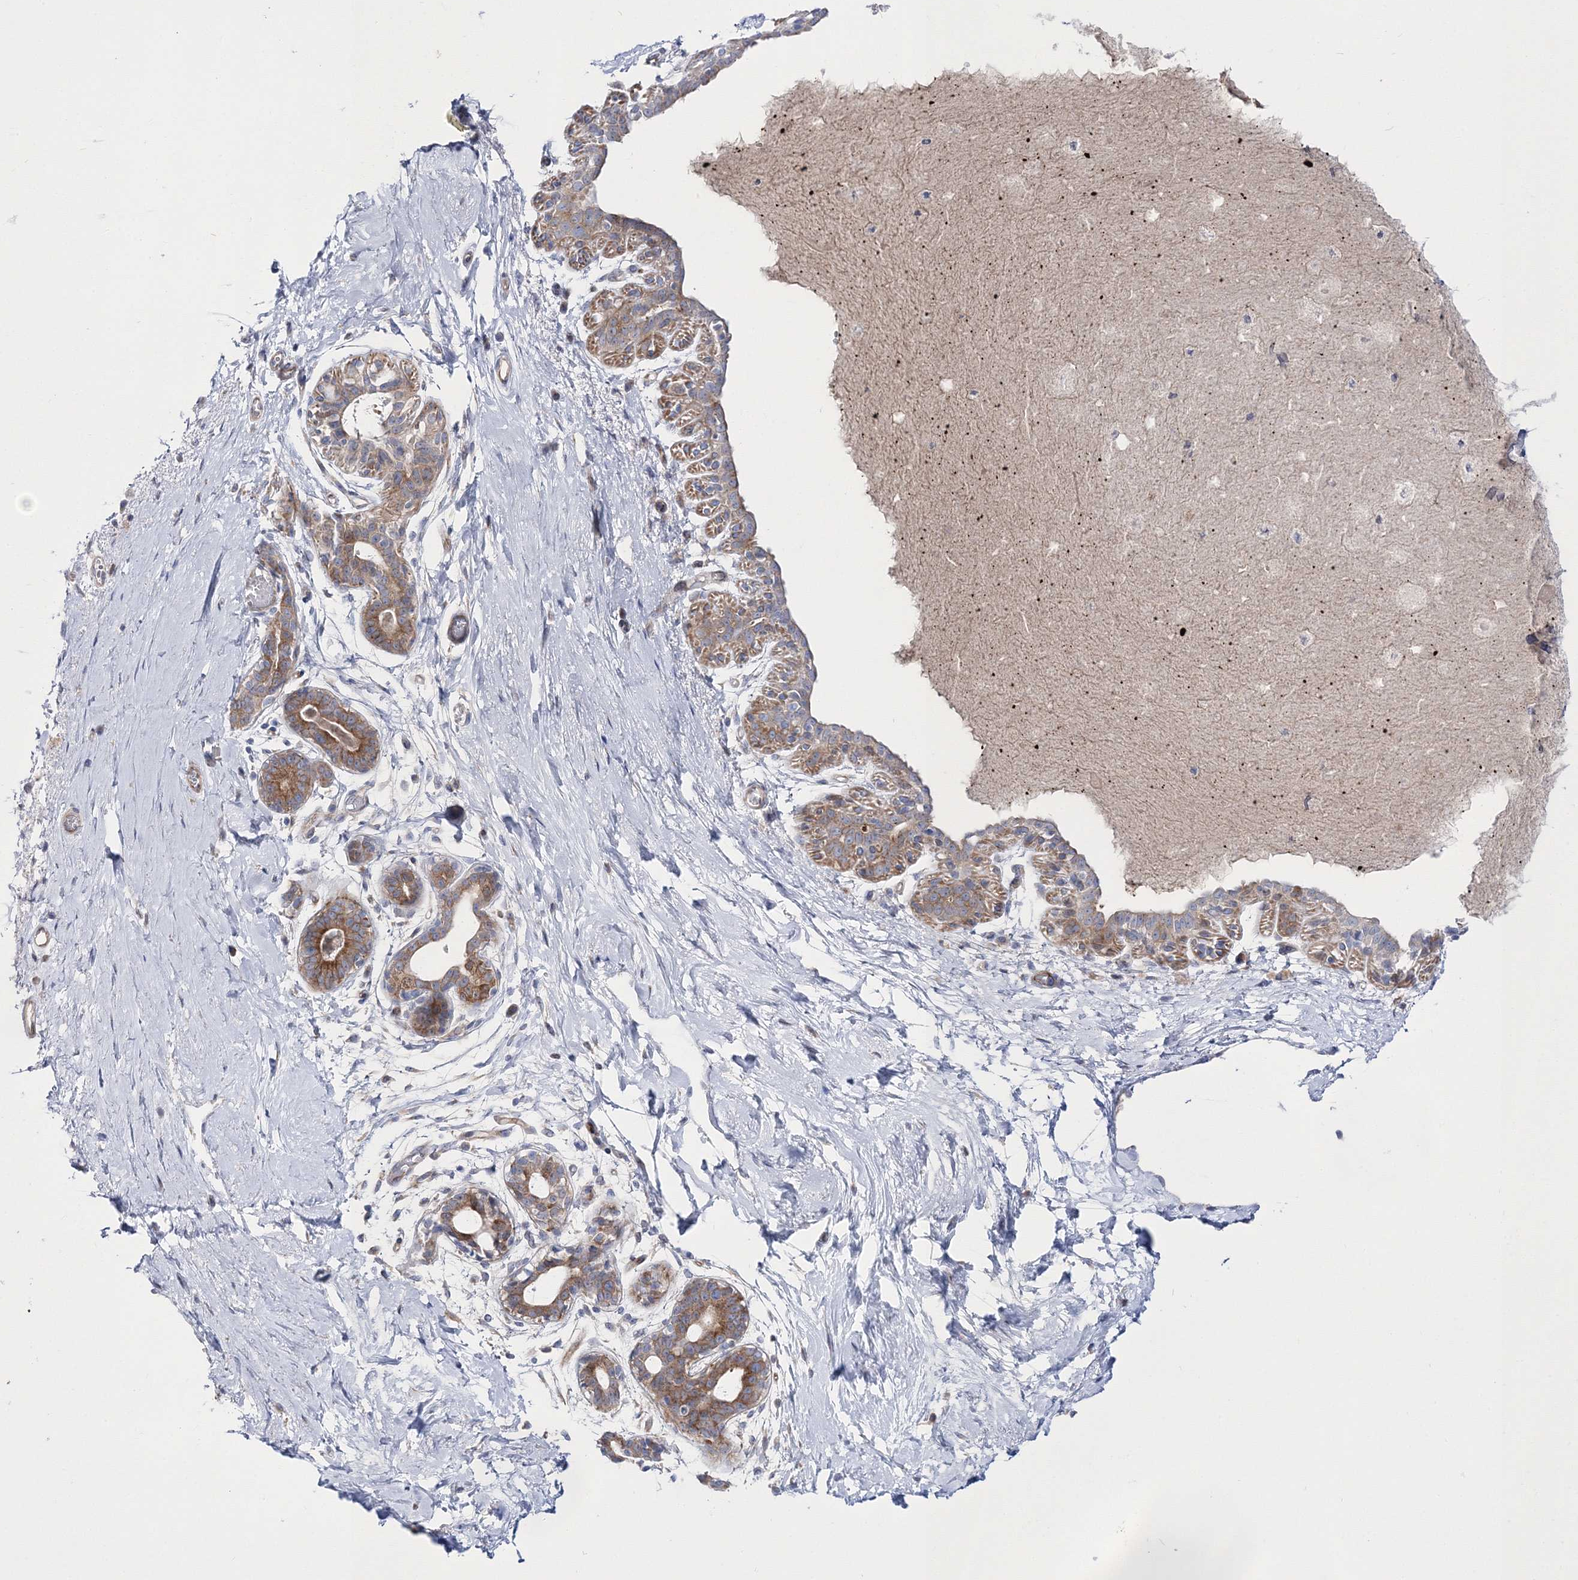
{"staining": {"intensity": "negative", "quantity": "none", "location": "none"}, "tissue": "breast", "cell_type": "Adipocytes", "image_type": "normal", "snomed": [{"axis": "morphology", "description": "Normal tissue, NOS"}, {"axis": "topography", "description": "Breast"}], "caption": "A high-resolution micrograph shows immunohistochemistry (IHC) staining of benign breast, which demonstrates no significant expression in adipocytes.", "gene": "ARHGAP32", "patient": {"sex": "female", "age": 45}}